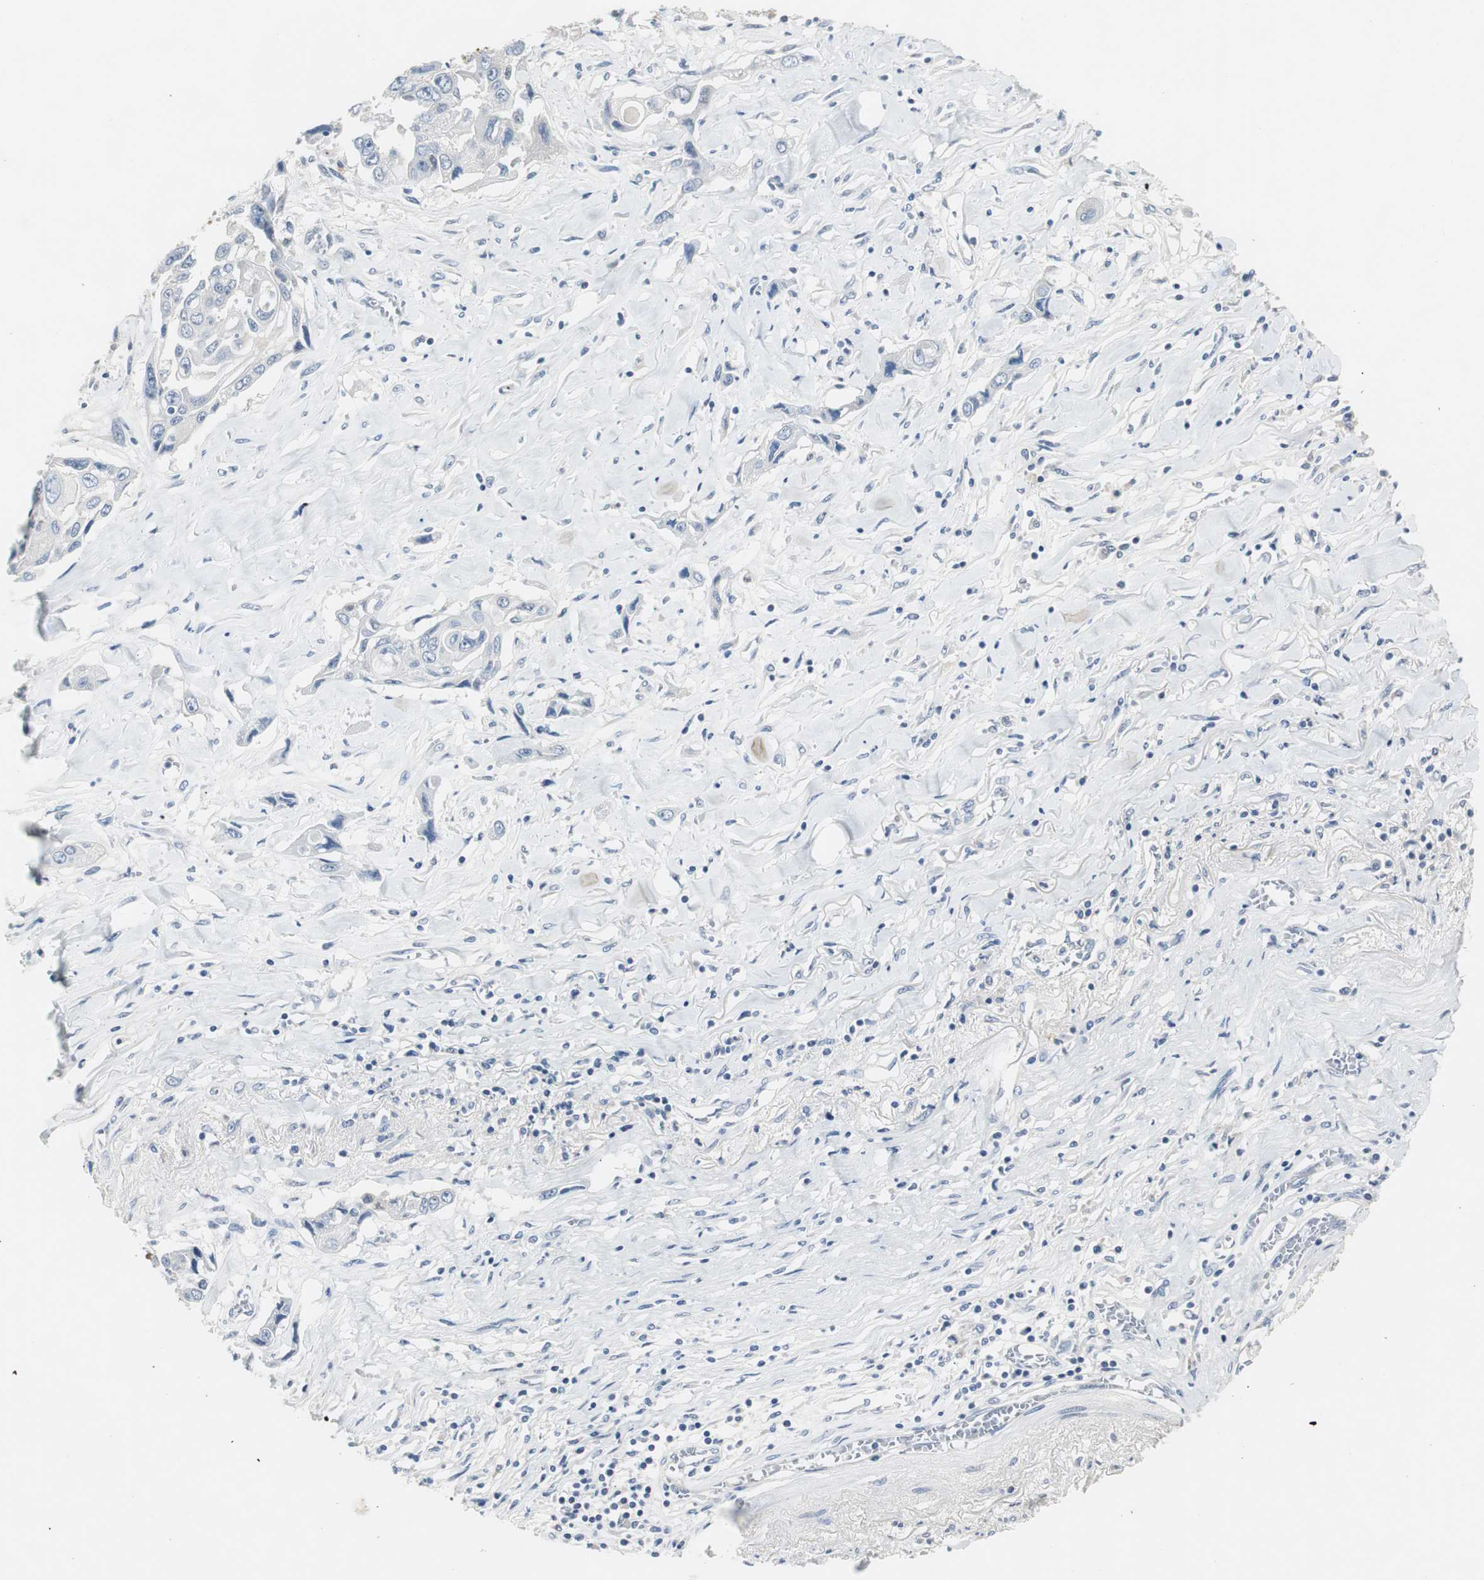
{"staining": {"intensity": "negative", "quantity": "none", "location": "none"}, "tissue": "lung cancer", "cell_type": "Tumor cells", "image_type": "cancer", "snomed": [{"axis": "morphology", "description": "Squamous cell carcinoma, NOS"}, {"axis": "topography", "description": "Lung"}], "caption": "A histopathology image of squamous cell carcinoma (lung) stained for a protein reveals no brown staining in tumor cells. Brightfield microscopy of immunohistochemistry (IHC) stained with DAB (brown) and hematoxylin (blue), captured at high magnification.", "gene": "LRP2", "patient": {"sex": "male", "age": 71}}